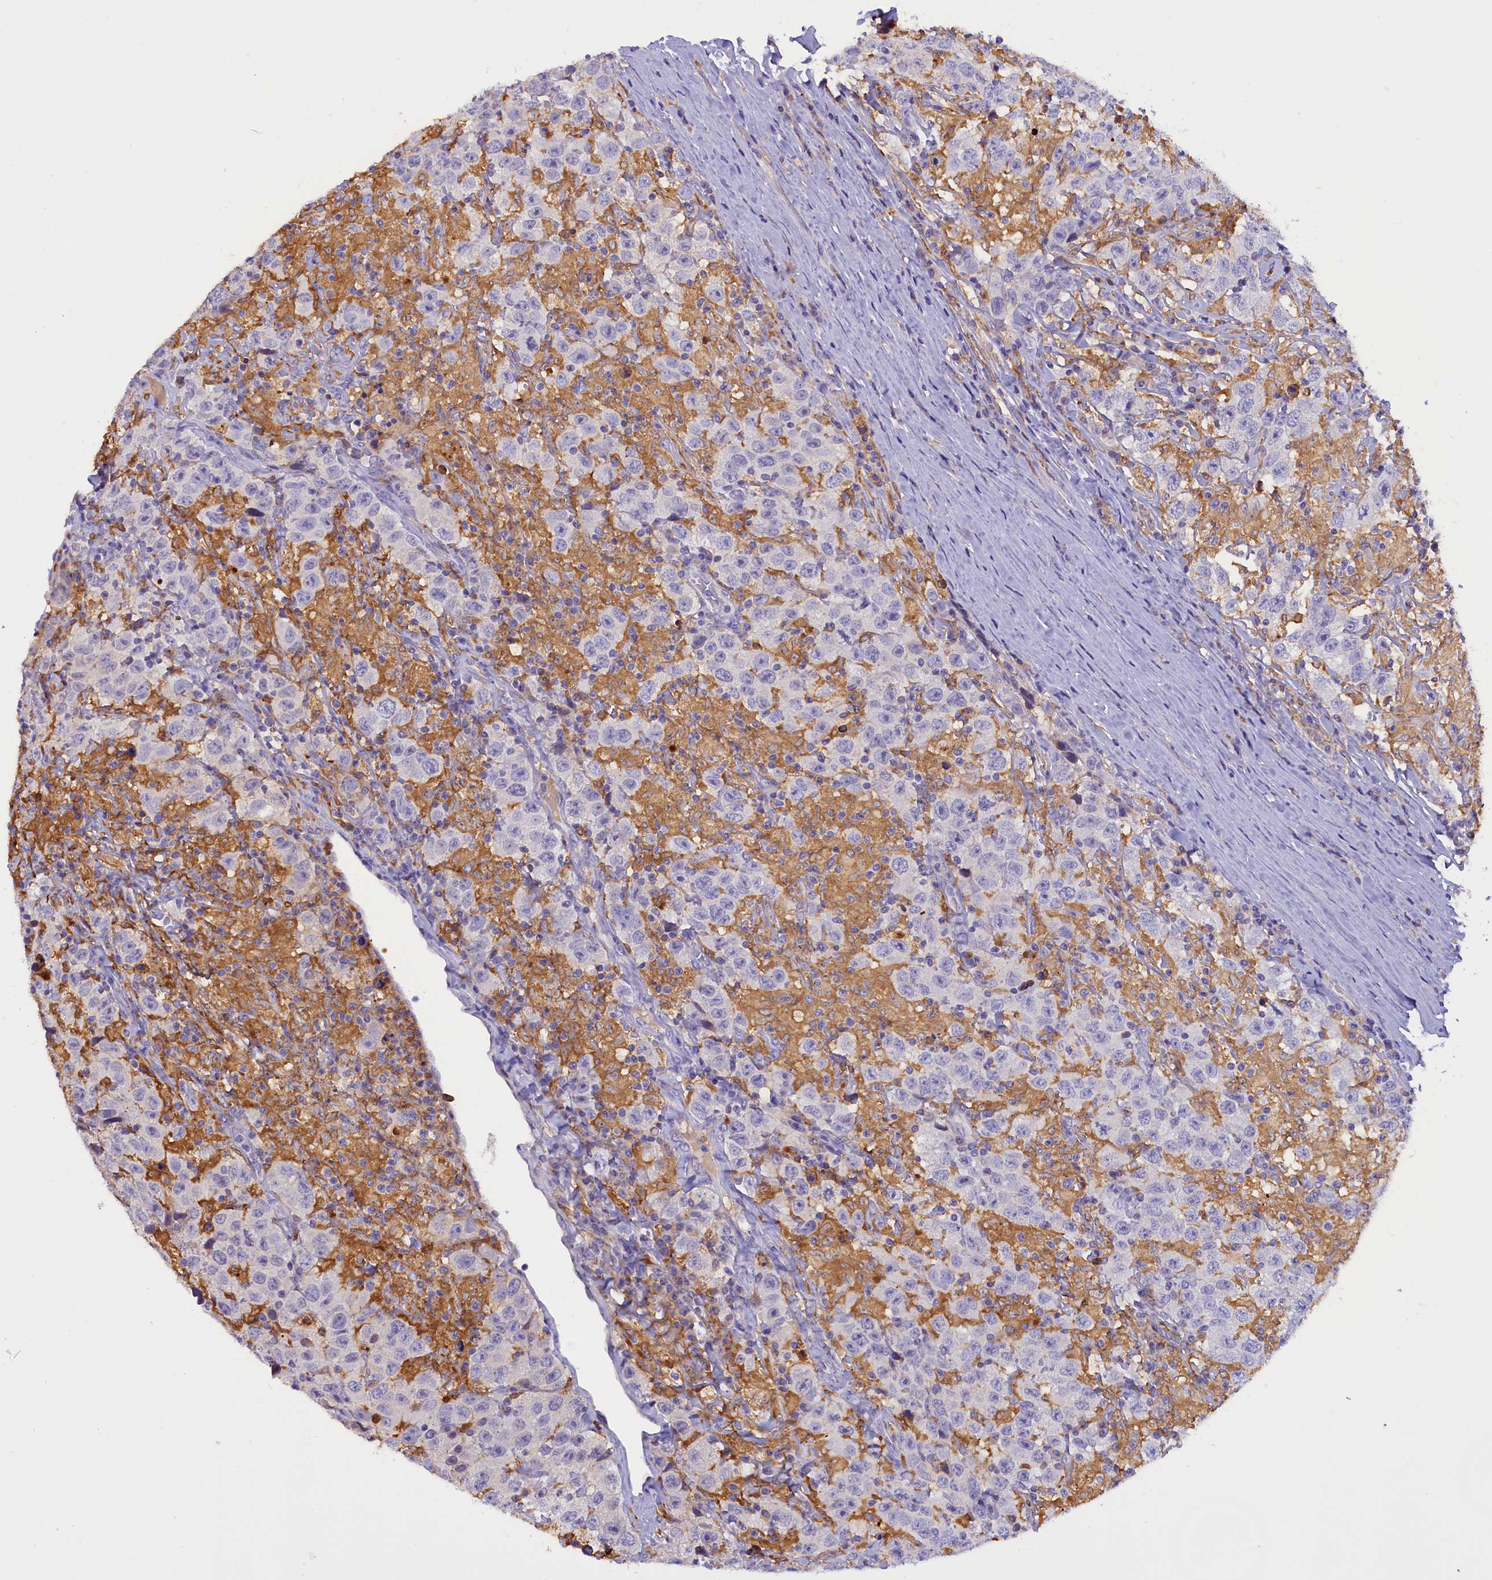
{"staining": {"intensity": "negative", "quantity": "none", "location": "none"}, "tissue": "testis cancer", "cell_type": "Tumor cells", "image_type": "cancer", "snomed": [{"axis": "morphology", "description": "Seminoma, NOS"}, {"axis": "topography", "description": "Testis"}], "caption": "Immunohistochemical staining of human testis cancer shows no significant expression in tumor cells.", "gene": "FAM149B1", "patient": {"sex": "male", "age": 41}}